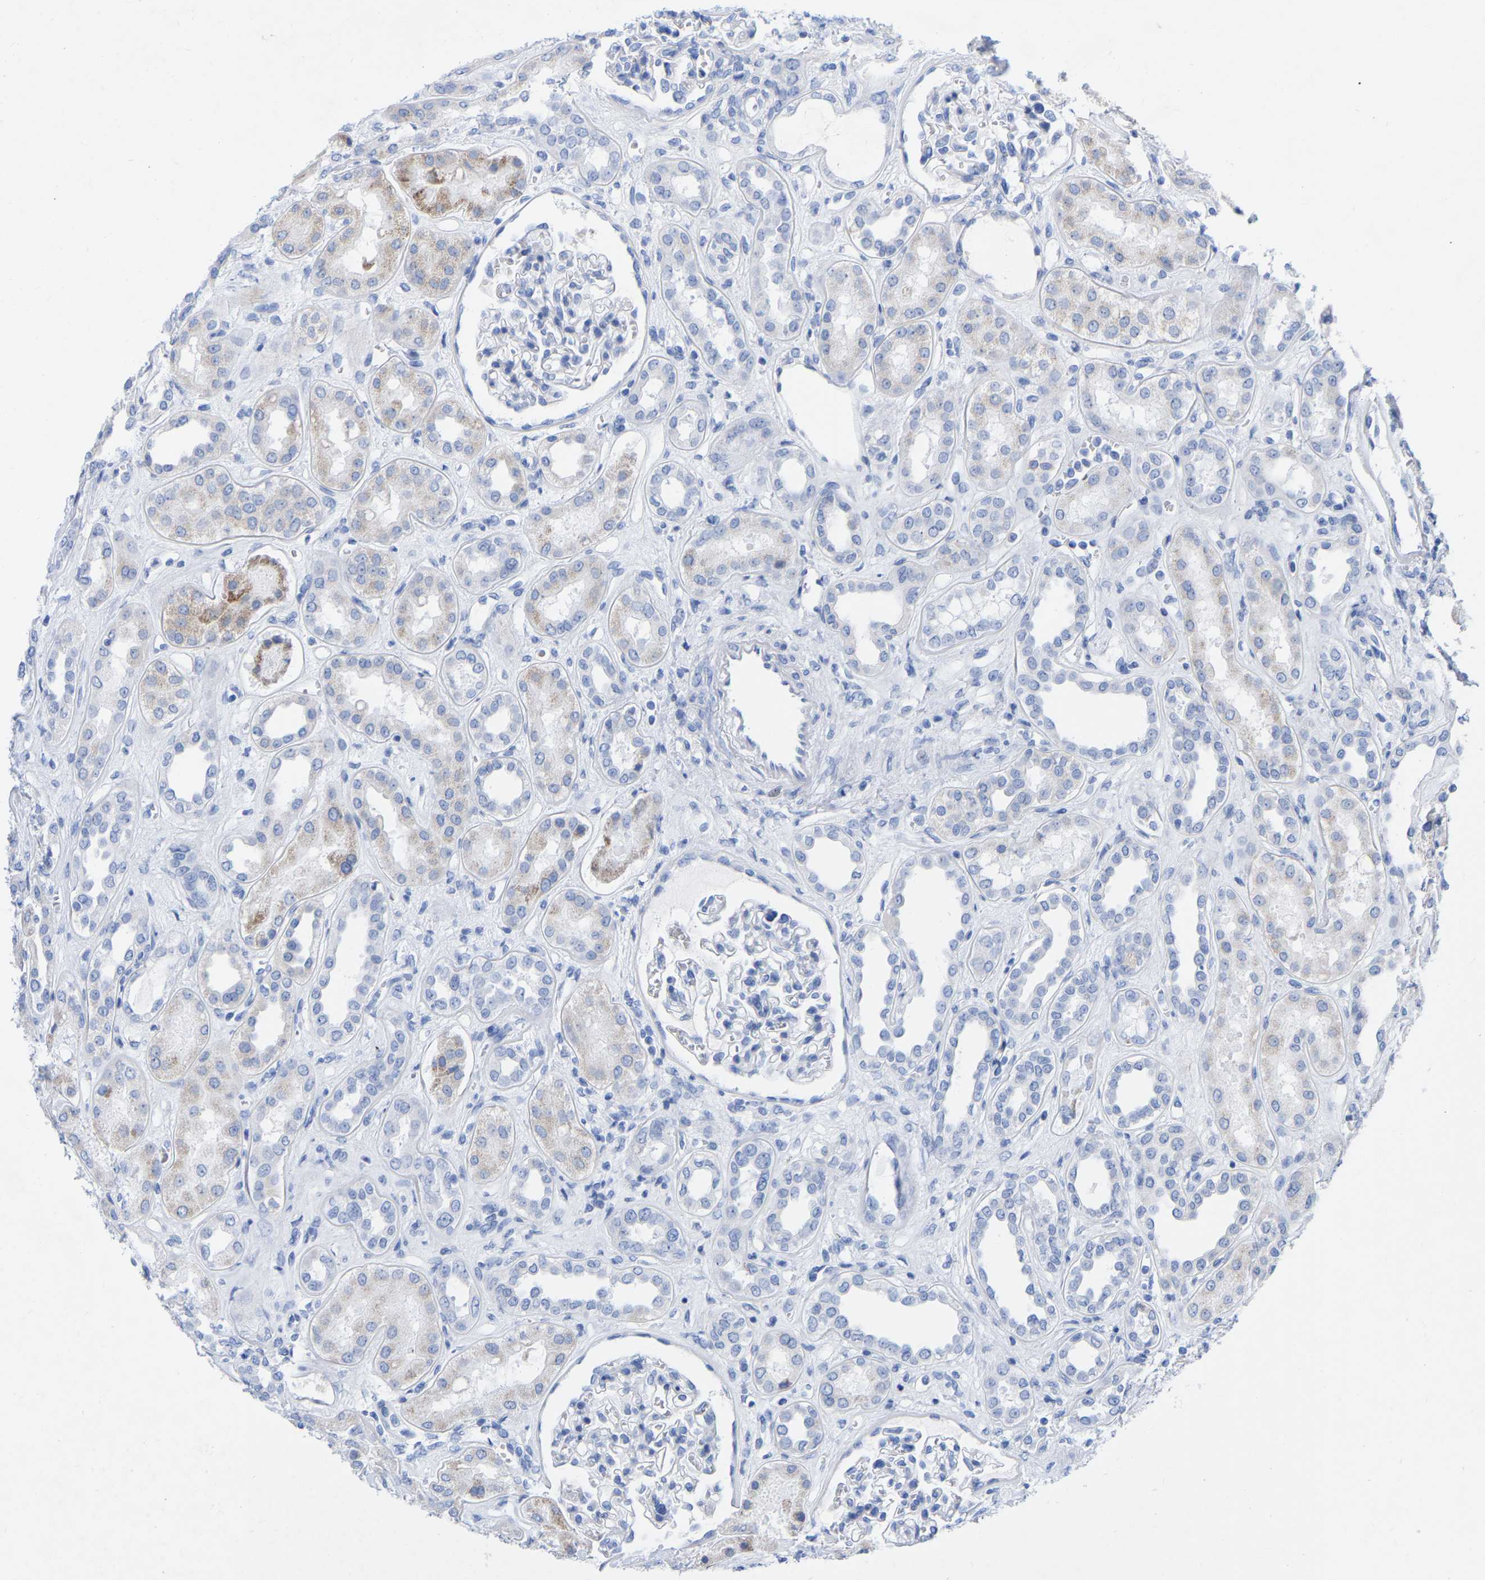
{"staining": {"intensity": "negative", "quantity": "none", "location": "none"}, "tissue": "kidney", "cell_type": "Cells in glomeruli", "image_type": "normal", "snomed": [{"axis": "morphology", "description": "Normal tissue, NOS"}, {"axis": "topography", "description": "Kidney"}], "caption": "This is an IHC histopathology image of benign human kidney. There is no staining in cells in glomeruli.", "gene": "ZNF629", "patient": {"sex": "male", "age": 59}}